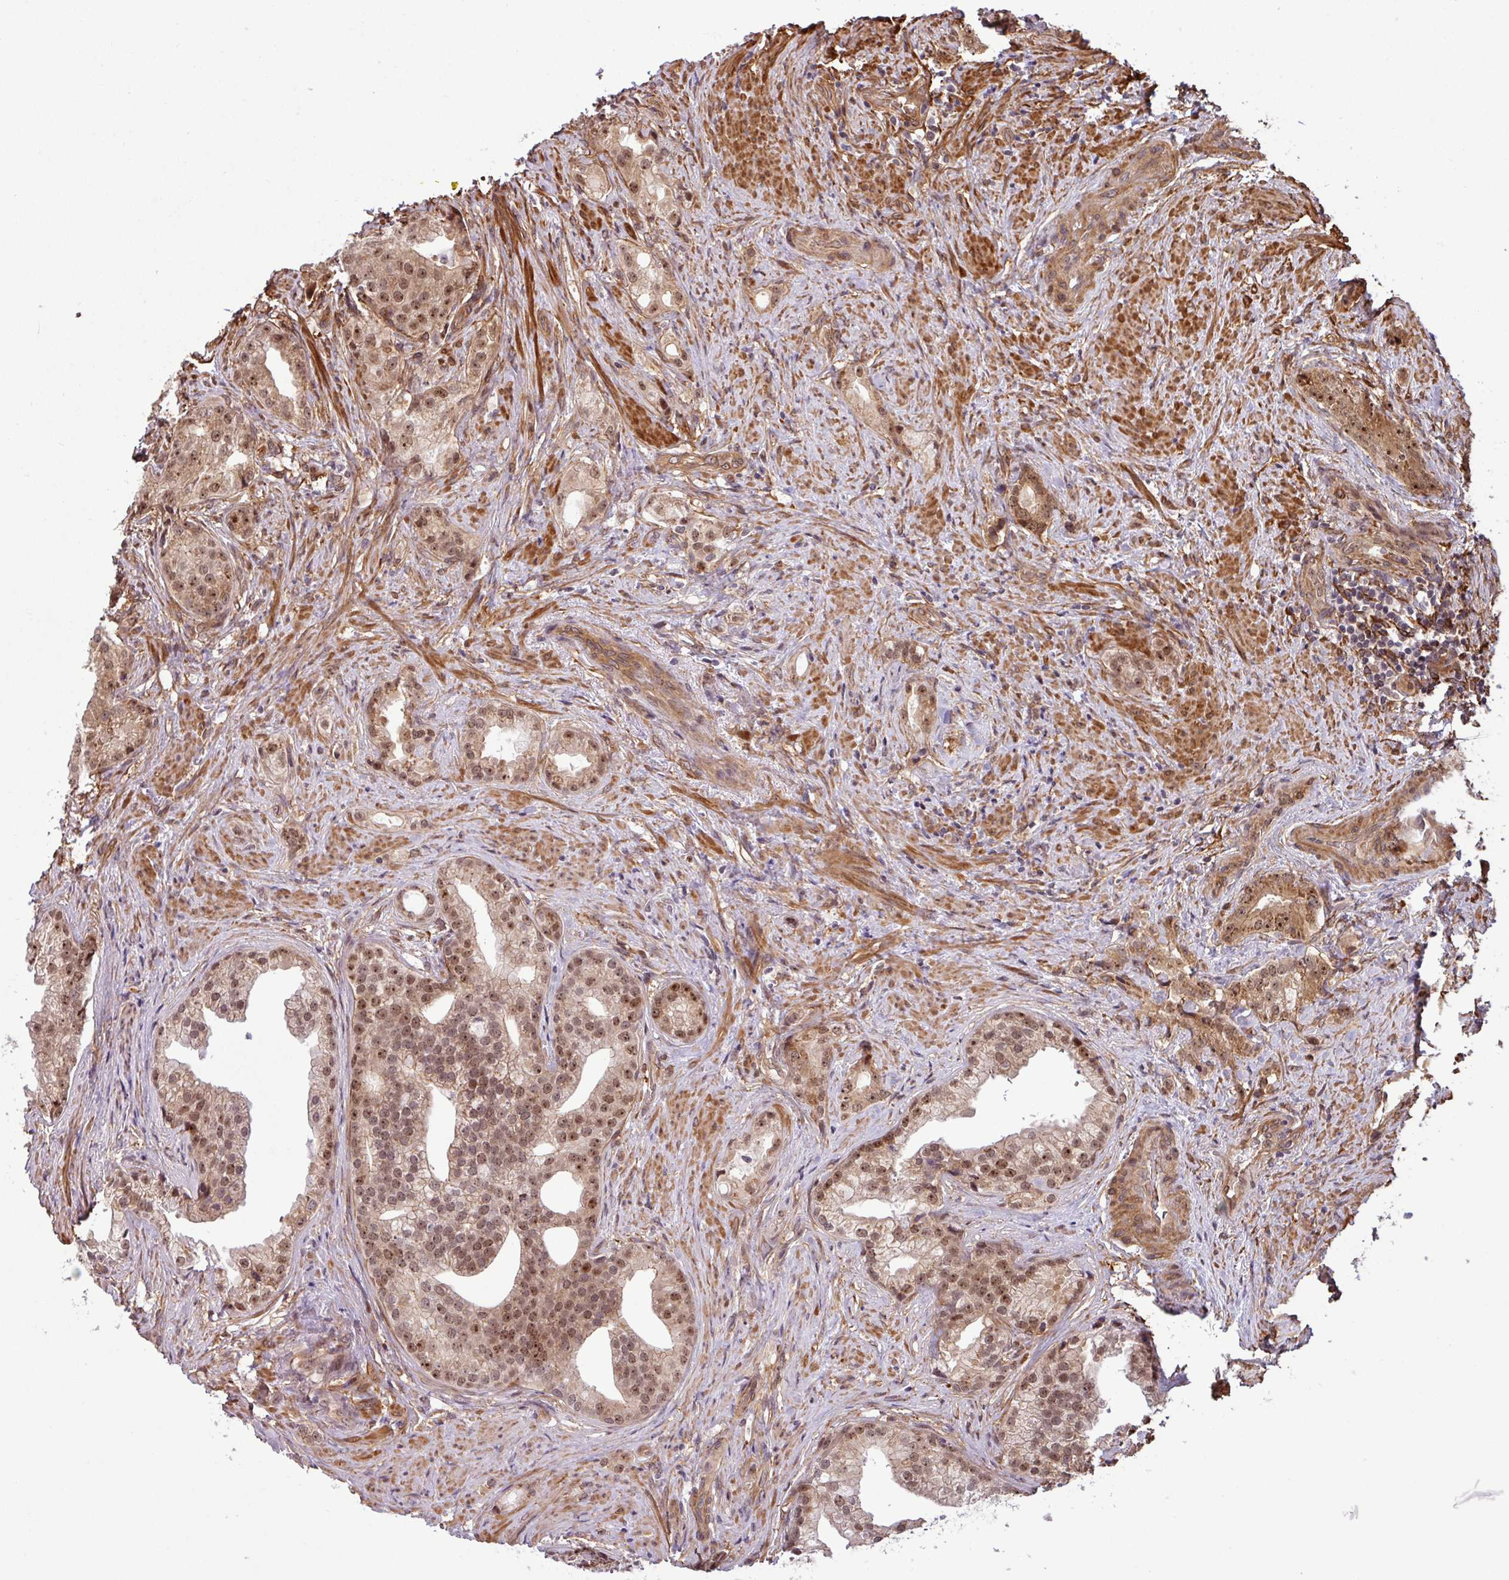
{"staining": {"intensity": "moderate", "quantity": ">75%", "location": "cytoplasmic/membranous,nuclear"}, "tissue": "prostate cancer", "cell_type": "Tumor cells", "image_type": "cancer", "snomed": [{"axis": "morphology", "description": "Adenocarcinoma, Low grade"}, {"axis": "topography", "description": "Prostate"}], "caption": "A brown stain highlights moderate cytoplasmic/membranous and nuclear expression of a protein in human prostate cancer tumor cells. Nuclei are stained in blue.", "gene": "C7orf50", "patient": {"sex": "male", "age": 71}}